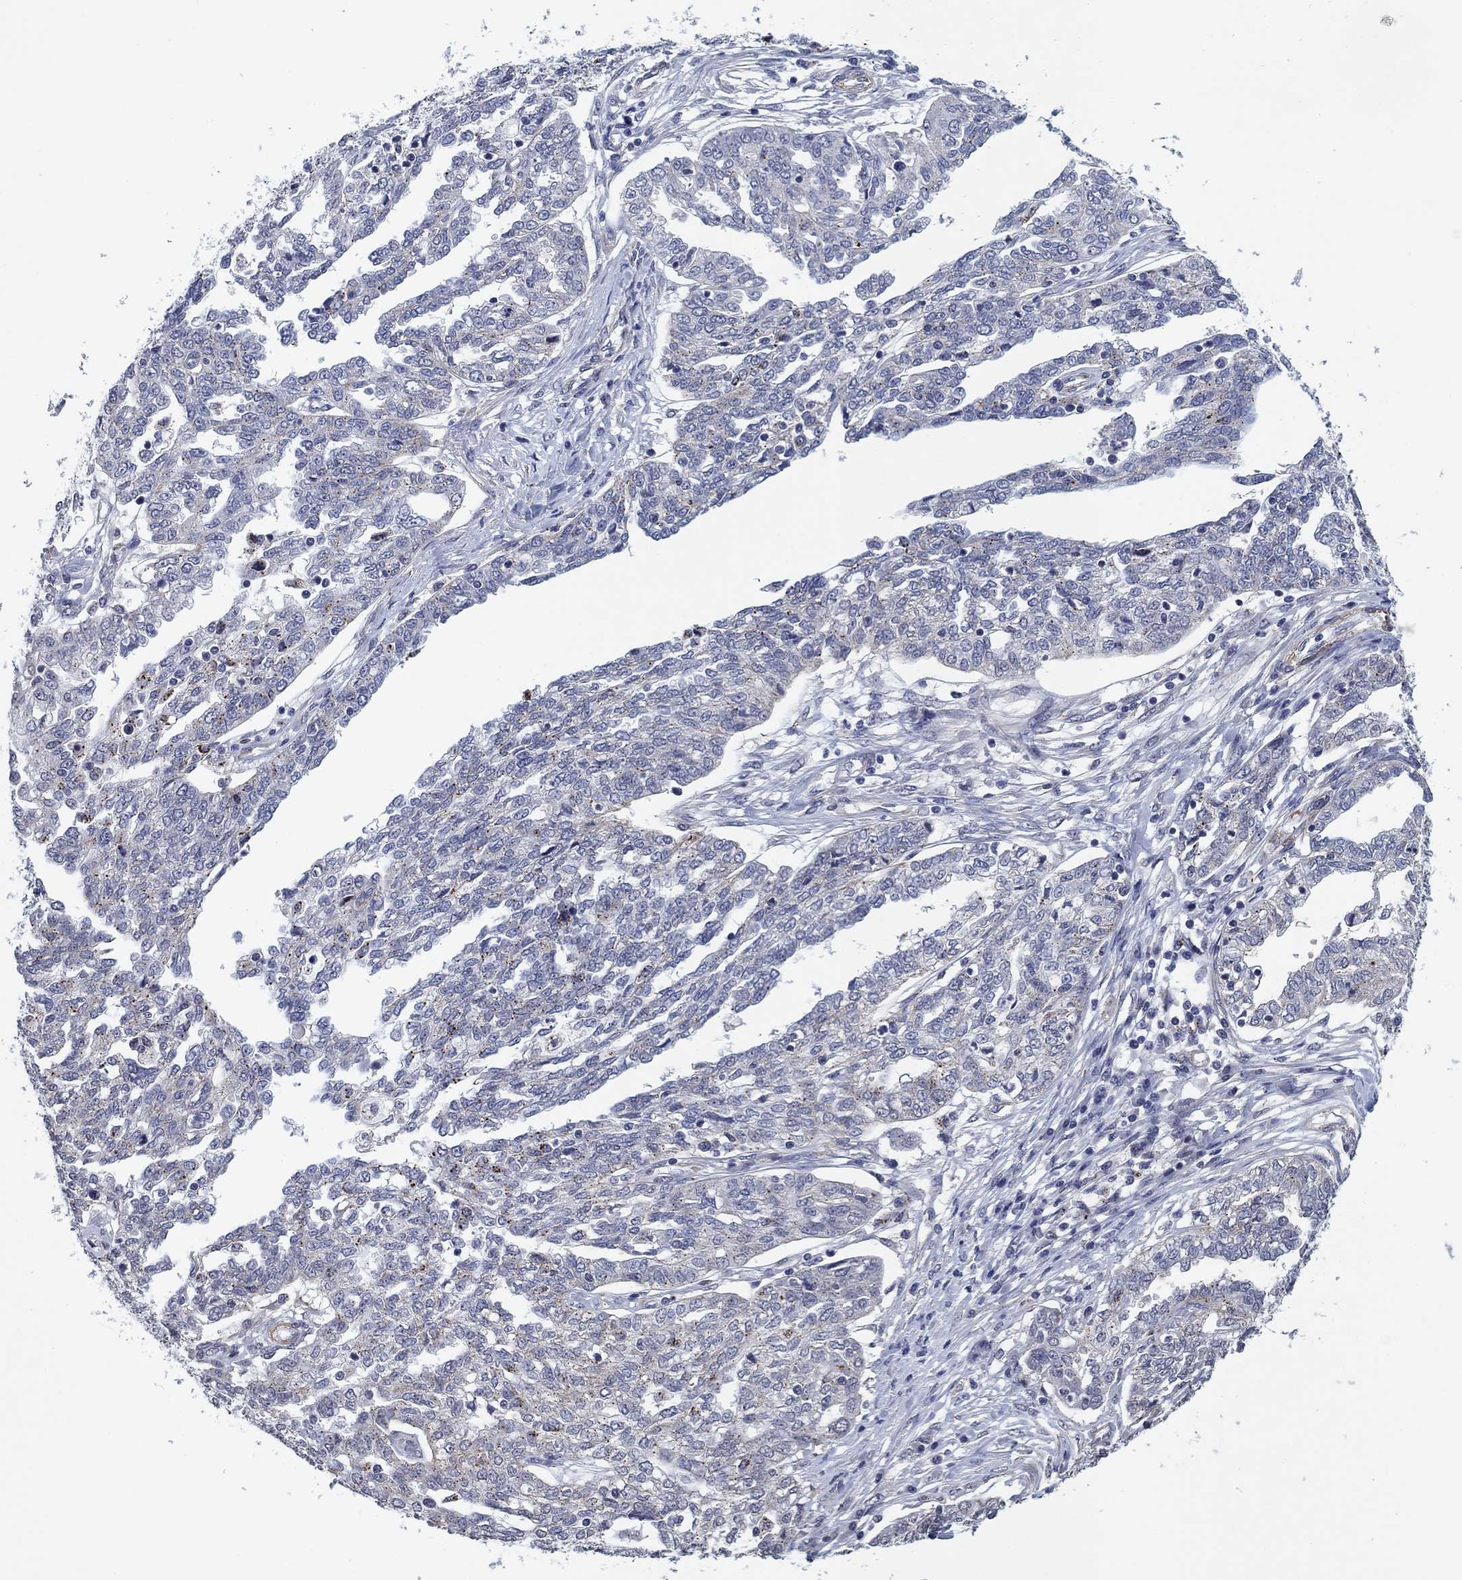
{"staining": {"intensity": "negative", "quantity": "none", "location": "none"}, "tissue": "ovarian cancer", "cell_type": "Tumor cells", "image_type": "cancer", "snomed": [{"axis": "morphology", "description": "Cystadenocarcinoma, serous, NOS"}, {"axis": "topography", "description": "Ovary"}], "caption": "The immunohistochemistry (IHC) micrograph has no significant staining in tumor cells of ovarian cancer tissue.", "gene": "OTUB2", "patient": {"sex": "female", "age": 67}}